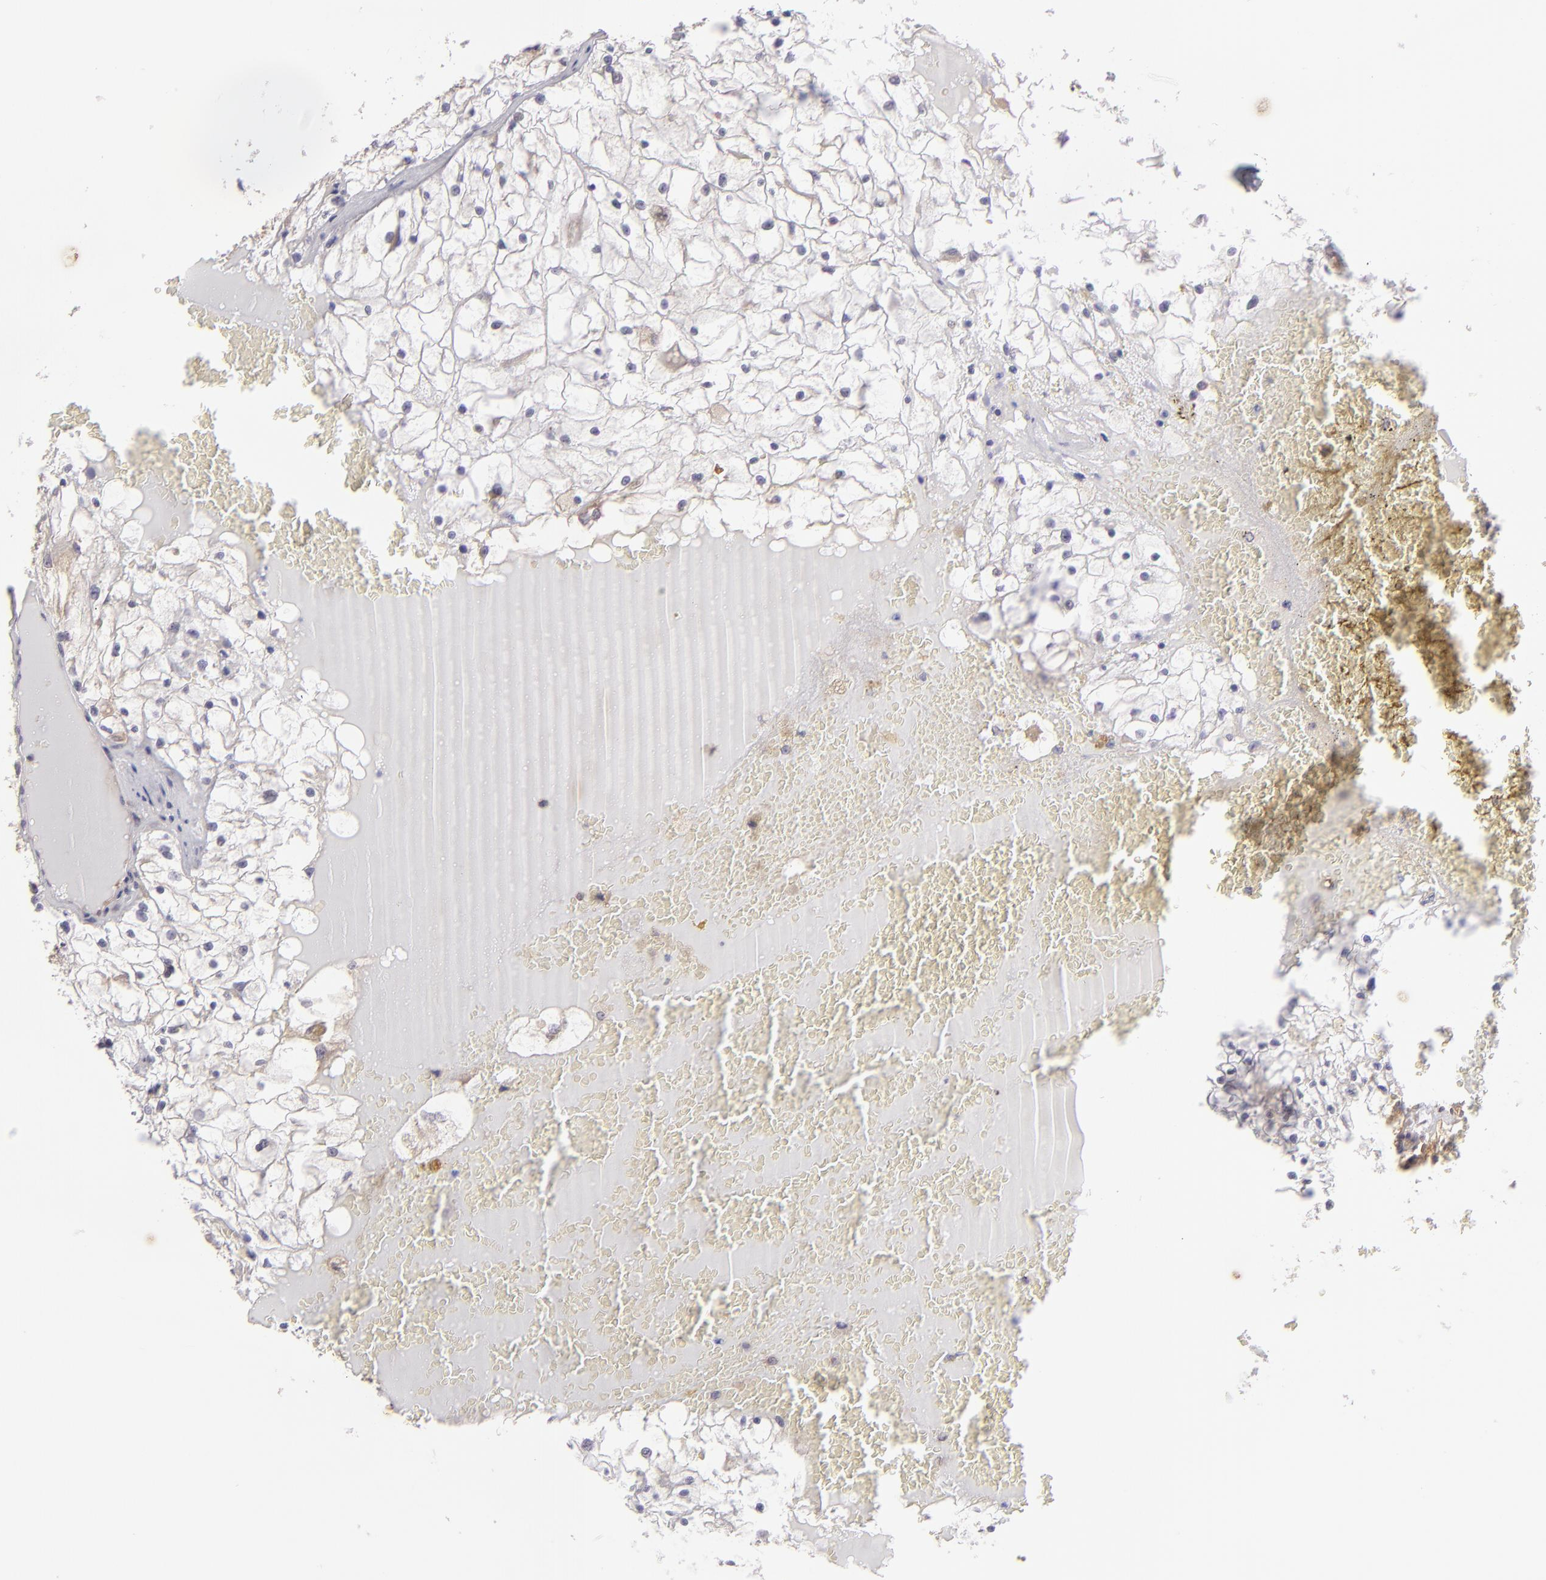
{"staining": {"intensity": "negative", "quantity": "none", "location": "none"}, "tissue": "renal cancer", "cell_type": "Tumor cells", "image_type": "cancer", "snomed": [{"axis": "morphology", "description": "Adenocarcinoma, NOS"}, {"axis": "topography", "description": "Kidney"}], "caption": "Immunohistochemical staining of human adenocarcinoma (renal) shows no significant positivity in tumor cells.", "gene": "PTPN13", "patient": {"sex": "male", "age": 61}}